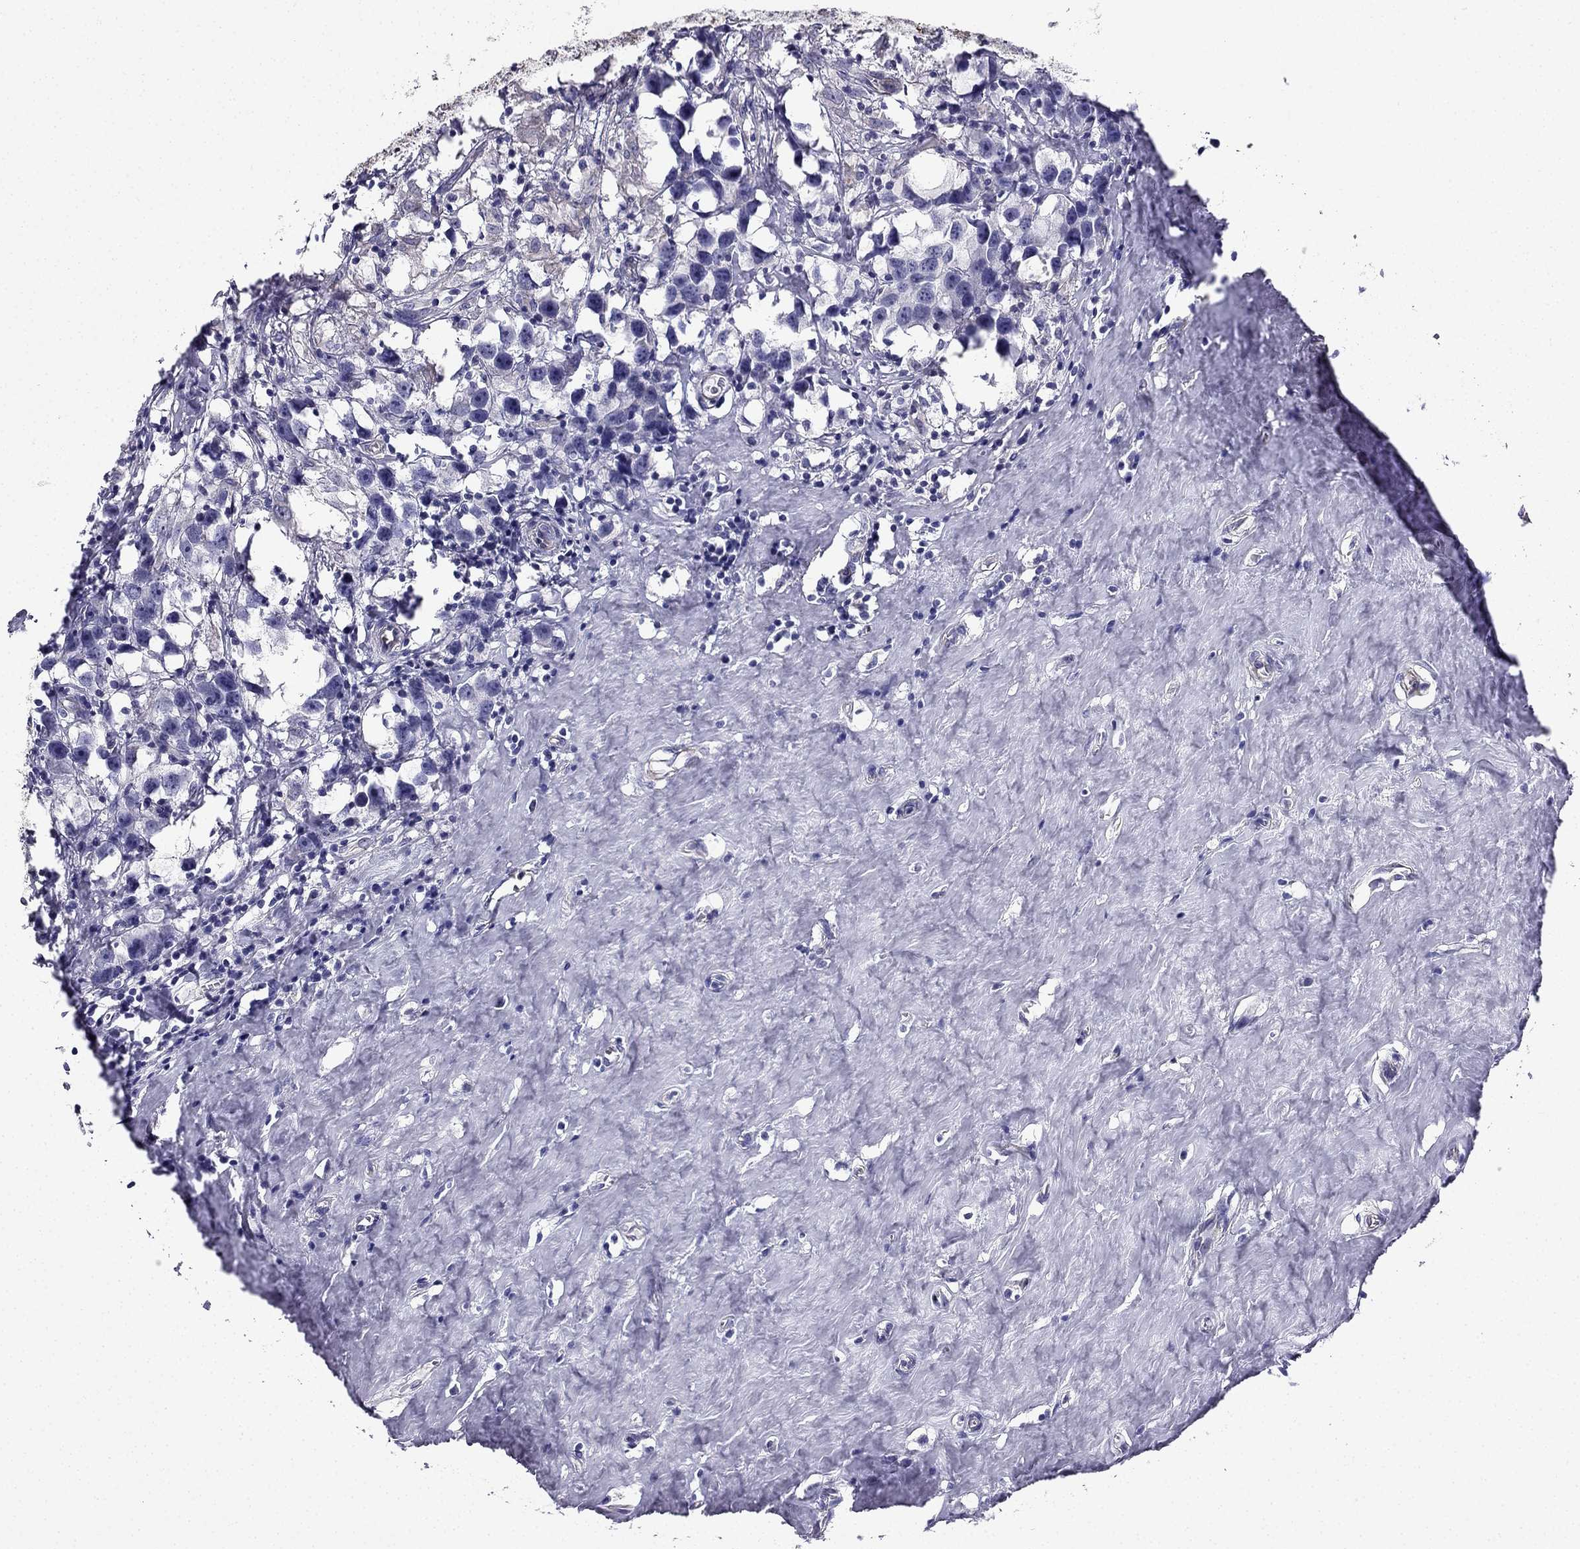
{"staining": {"intensity": "negative", "quantity": "none", "location": "none"}, "tissue": "testis cancer", "cell_type": "Tumor cells", "image_type": "cancer", "snomed": [{"axis": "morphology", "description": "Seminoma, NOS"}, {"axis": "topography", "description": "Testis"}], "caption": "DAB immunohistochemical staining of testis cancer displays no significant positivity in tumor cells.", "gene": "ENOX1", "patient": {"sex": "male", "age": 49}}